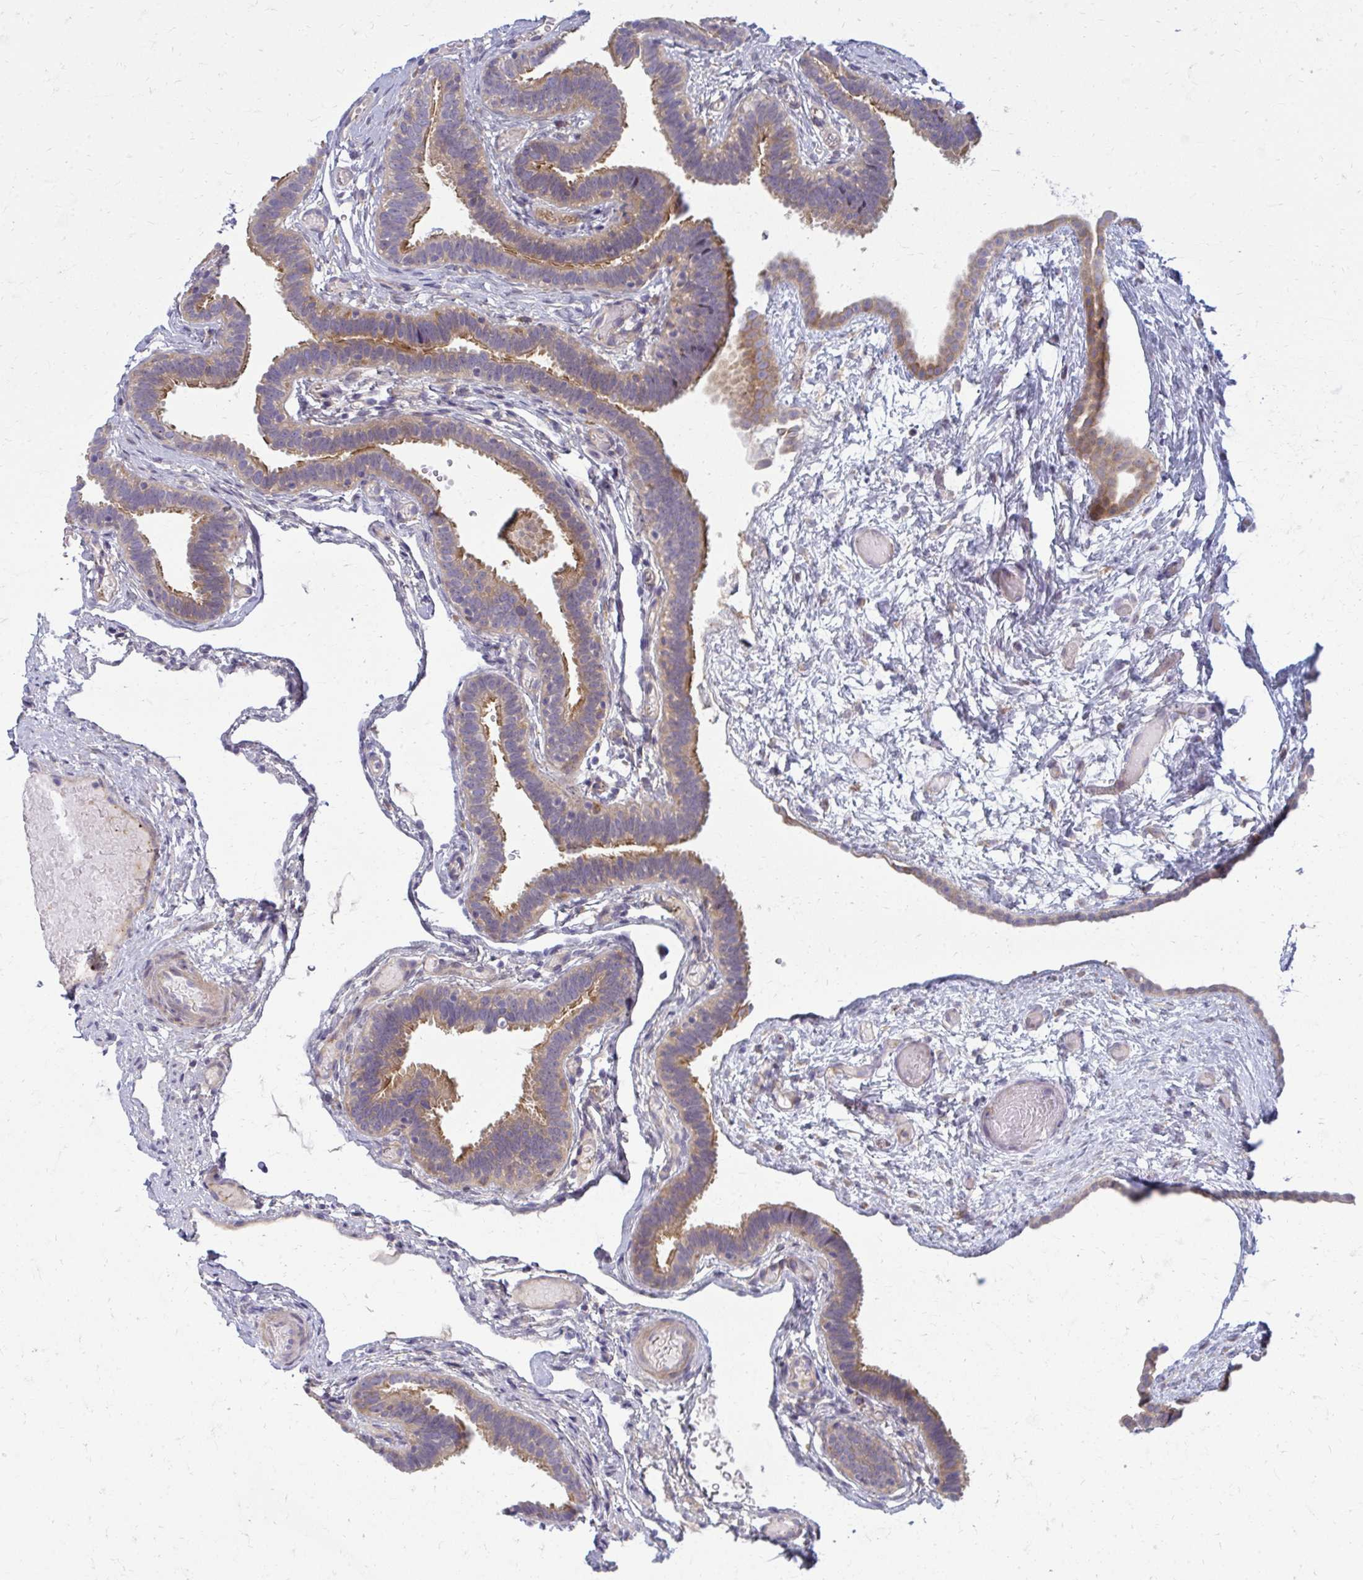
{"staining": {"intensity": "moderate", "quantity": "25%-75%", "location": "cytoplasmic/membranous"}, "tissue": "fallopian tube", "cell_type": "Glandular cells", "image_type": "normal", "snomed": [{"axis": "morphology", "description": "Normal tissue, NOS"}, {"axis": "topography", "description": "Fallopian tube"}], "caption": "Normal fallopian tube was stained to show a protein in brown. There is medium levels of moderate cytoplasmic/membranous expression in approximately 25%-75% of glandular cells. (DAB = brown stain, brightfield microscopy at high magnification).", "gene": "CEMP1", "patient": {"sex": "female", "age": 37}}